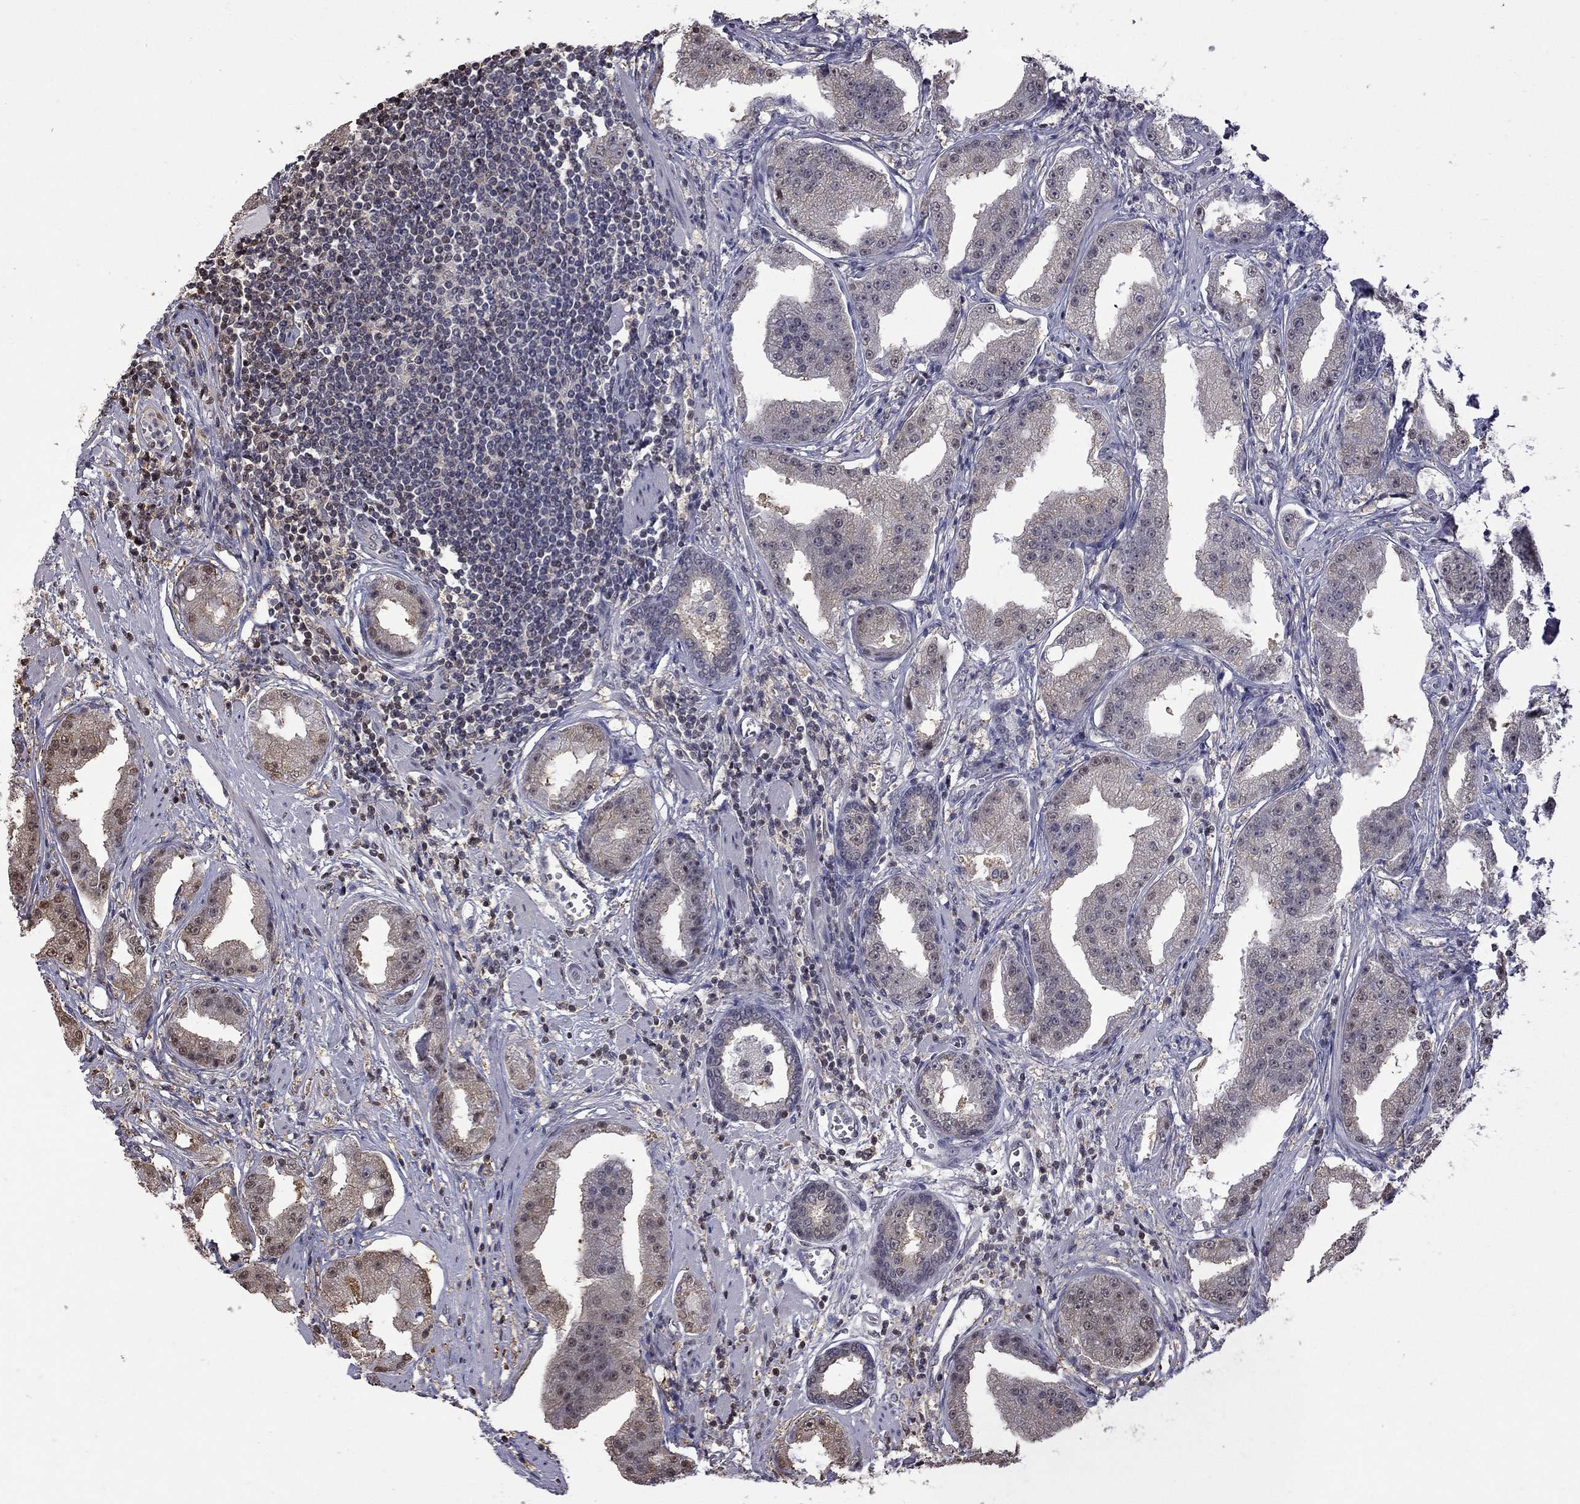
{"staining": {"intensity": "weak", "quantity": "<25%", "location": "cytoplasmic/membranous,nuclear"}, "tissue": "prostate cancer", "cell_type": "Tumor cells", "image_type": "cancer", "snomed": [{"axis": "morphology", "description": "Adenocarcinoma, Low grade"}, {"axis": "topography", "description": "Prostate"}], "caption": "The image shows no staining of tumor cells in prostate adenocarcinoma (low-grade).", "gene": "RFWD3", "patient": {"sex": "male", "age": 62}}